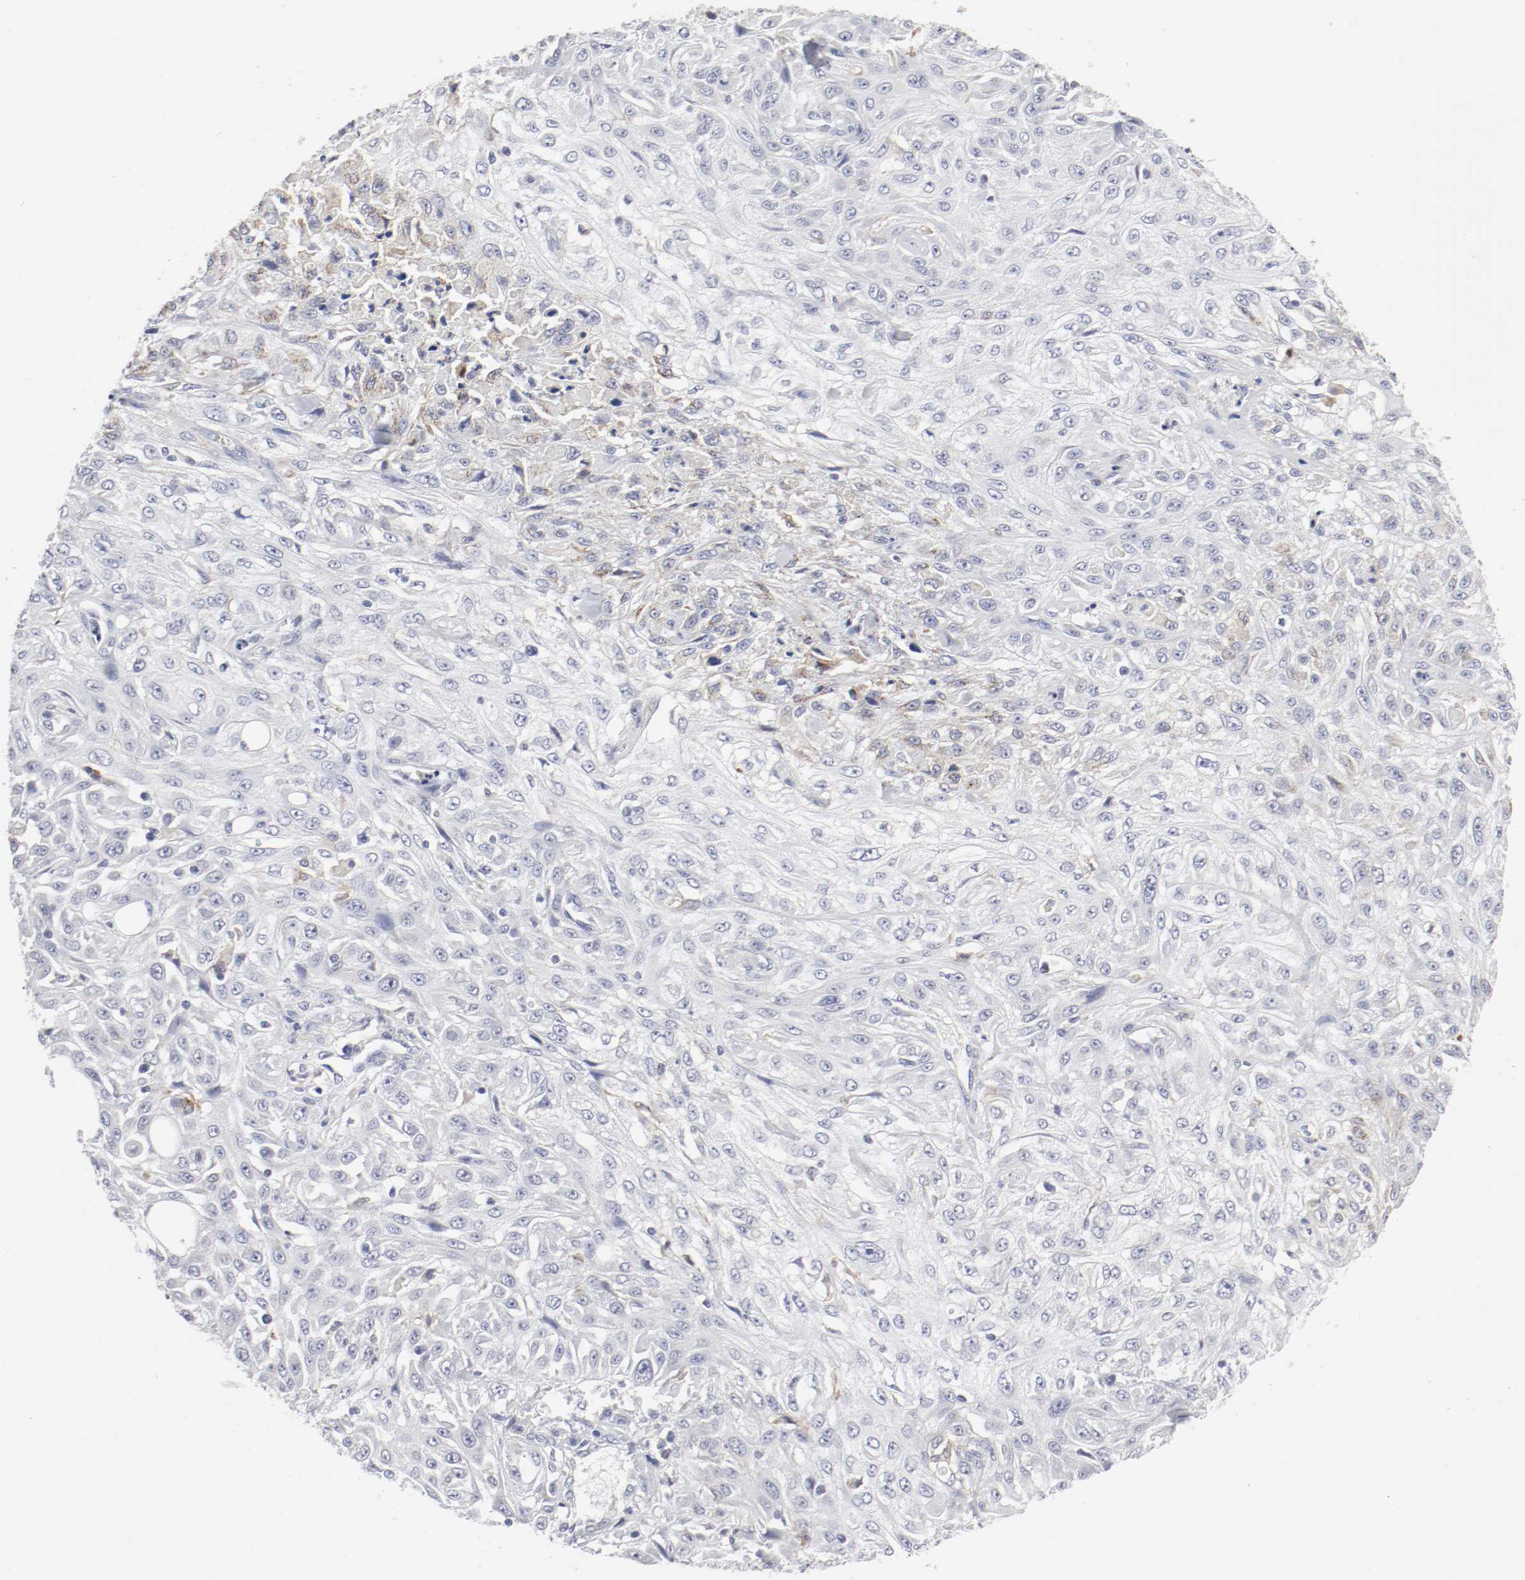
{"staining": {"intensity": "negative", "quantity": "none", "location": "none"}, "tissue": "skin cancer", "cell_type": "Tumor cells", "image_type": "cancer", "snomed": [{"axis": "morphology", "description": "Squamous cell carcinoma, NOS"}, {"axis": "topography", "description": "Skin"}], "caption": "Immunohistochemical staining of skin cancer exhibits no significant positivity in tumor cells.", "gene": "ITGAX", "patient": {"sex": "male", "age": 75}}